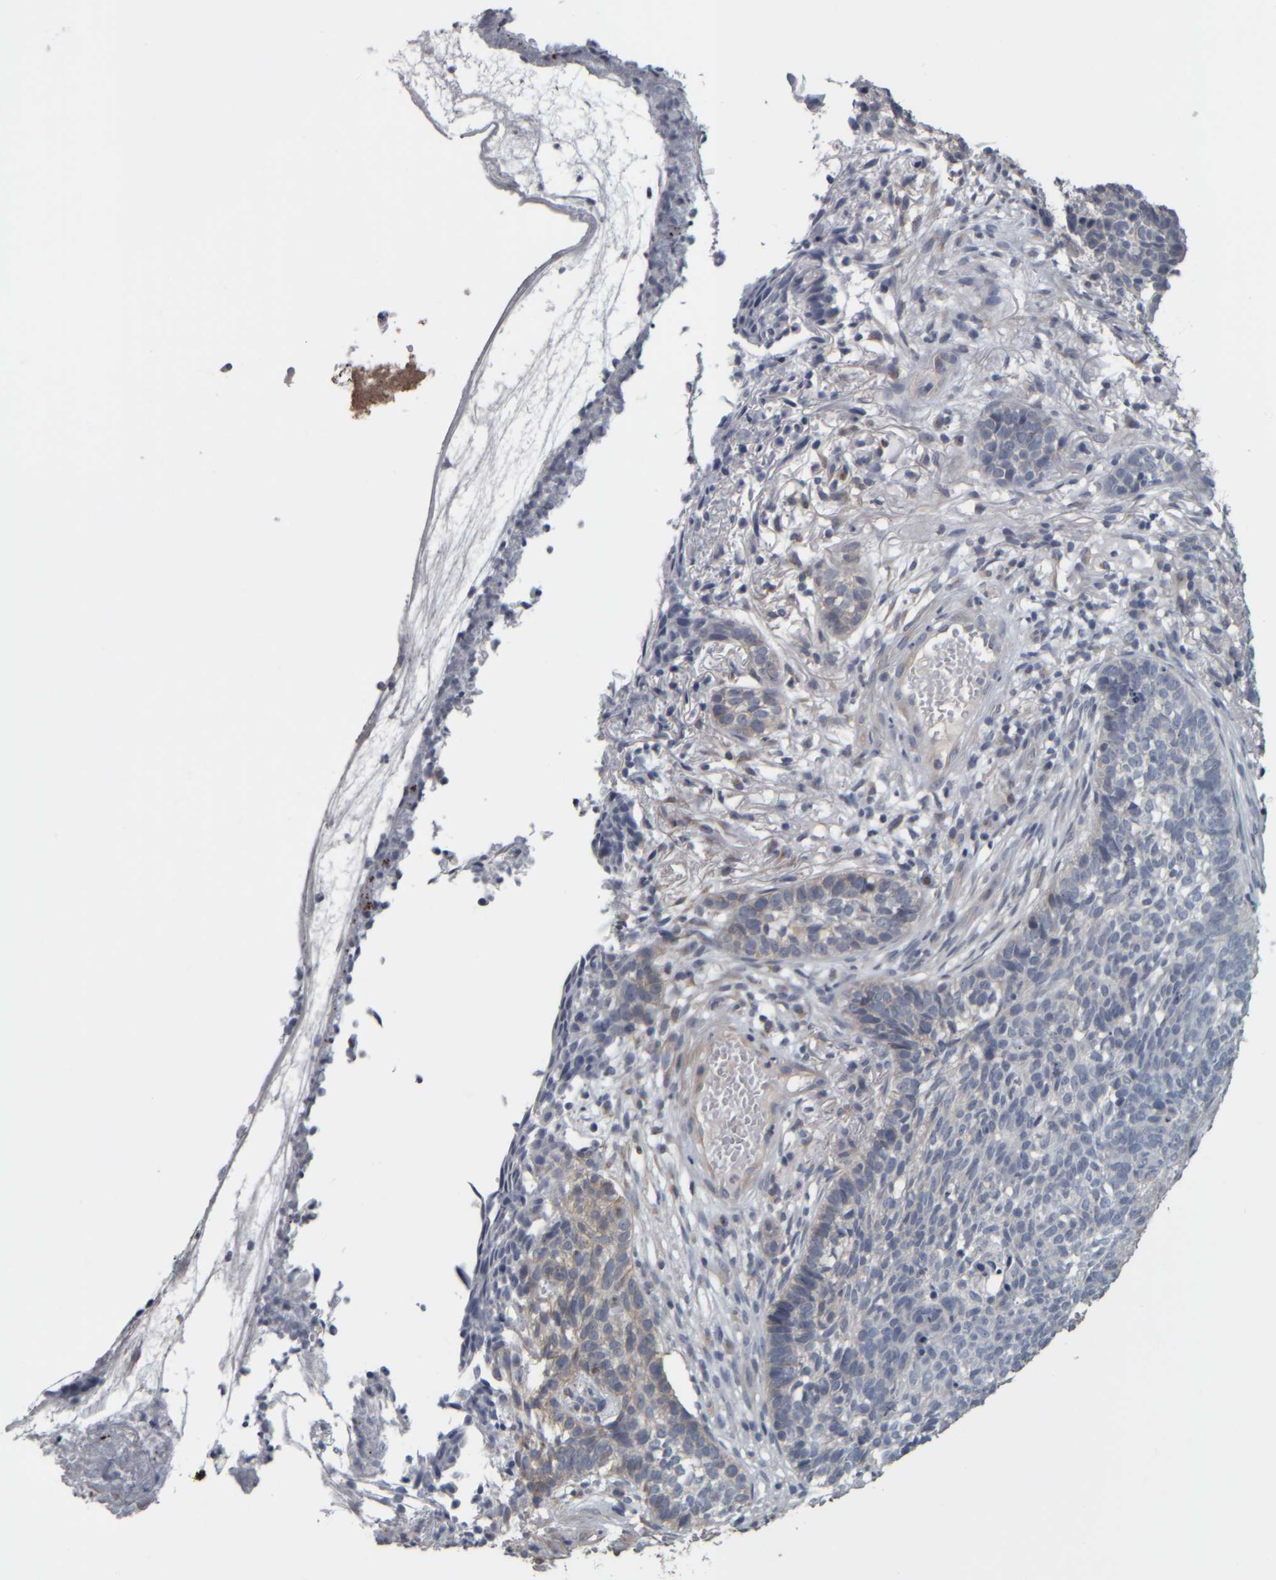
{"staining": {"intensity": "negative", "quantity": "none", "location": "none"}, "tissue": "skin cancer", "cell_type": "Tumor cells", "image_type": "cancer", "snomed": [{"axis": "morphology", "description": "Basal cell carcinoma"}, {"axis": "topography", "description": "Skin"}], "caption": "High magnification brightfield microscopy of skin cancer stained with DAB (brown) and counterstained with hematoxylin (blue): tumor cells show no significant expression. The staining is performed using DAB brown chromogen with nuclei counter-stained in using hematoxylin.", "gene": "CAVIN4", "patient": {"sex": "male", "age": 85}}